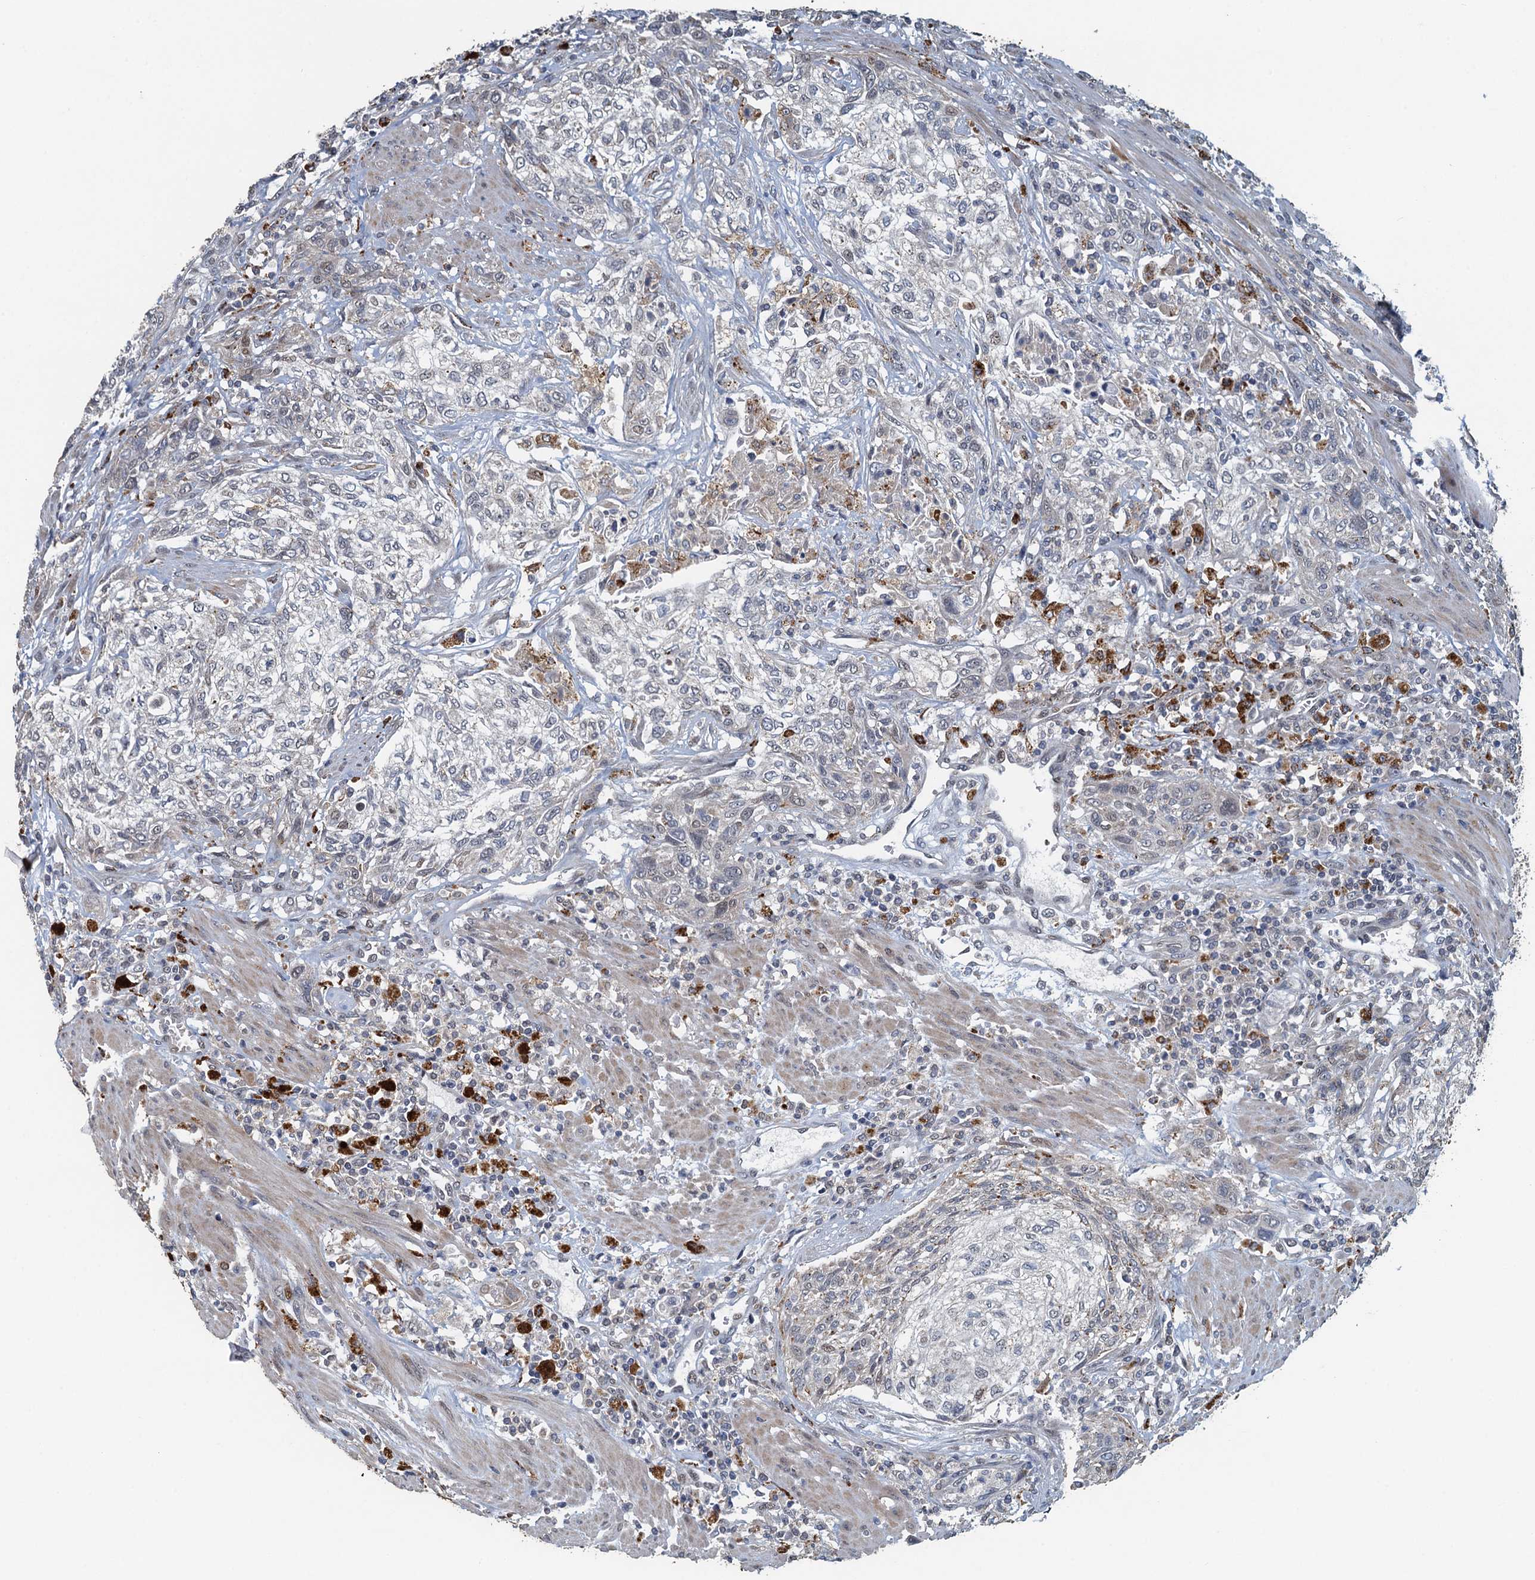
{"staining": {"intensity": "negative", "quantity": "none", "location": "none"}, "tissue": "urothelial cancer", "cell_type": "Tumor cells", "image_type": "cancer", "snomed": [{"axis": "morphology", "description": "Normal tissue, NOS"}, {"axis": "morphology", "description": "Urothelial carcinoma, NOS"}, {"axis": "topography", "description": "Urinary bladder"}, {"axis": "topography", "description": "Peripheral nerve tissue"}], "caption": "A micrograph of human urothelial cancer is negative for staining in tumor cells.", "gene": "AGRN", "patient": {"sex": "male", "age": 35}}